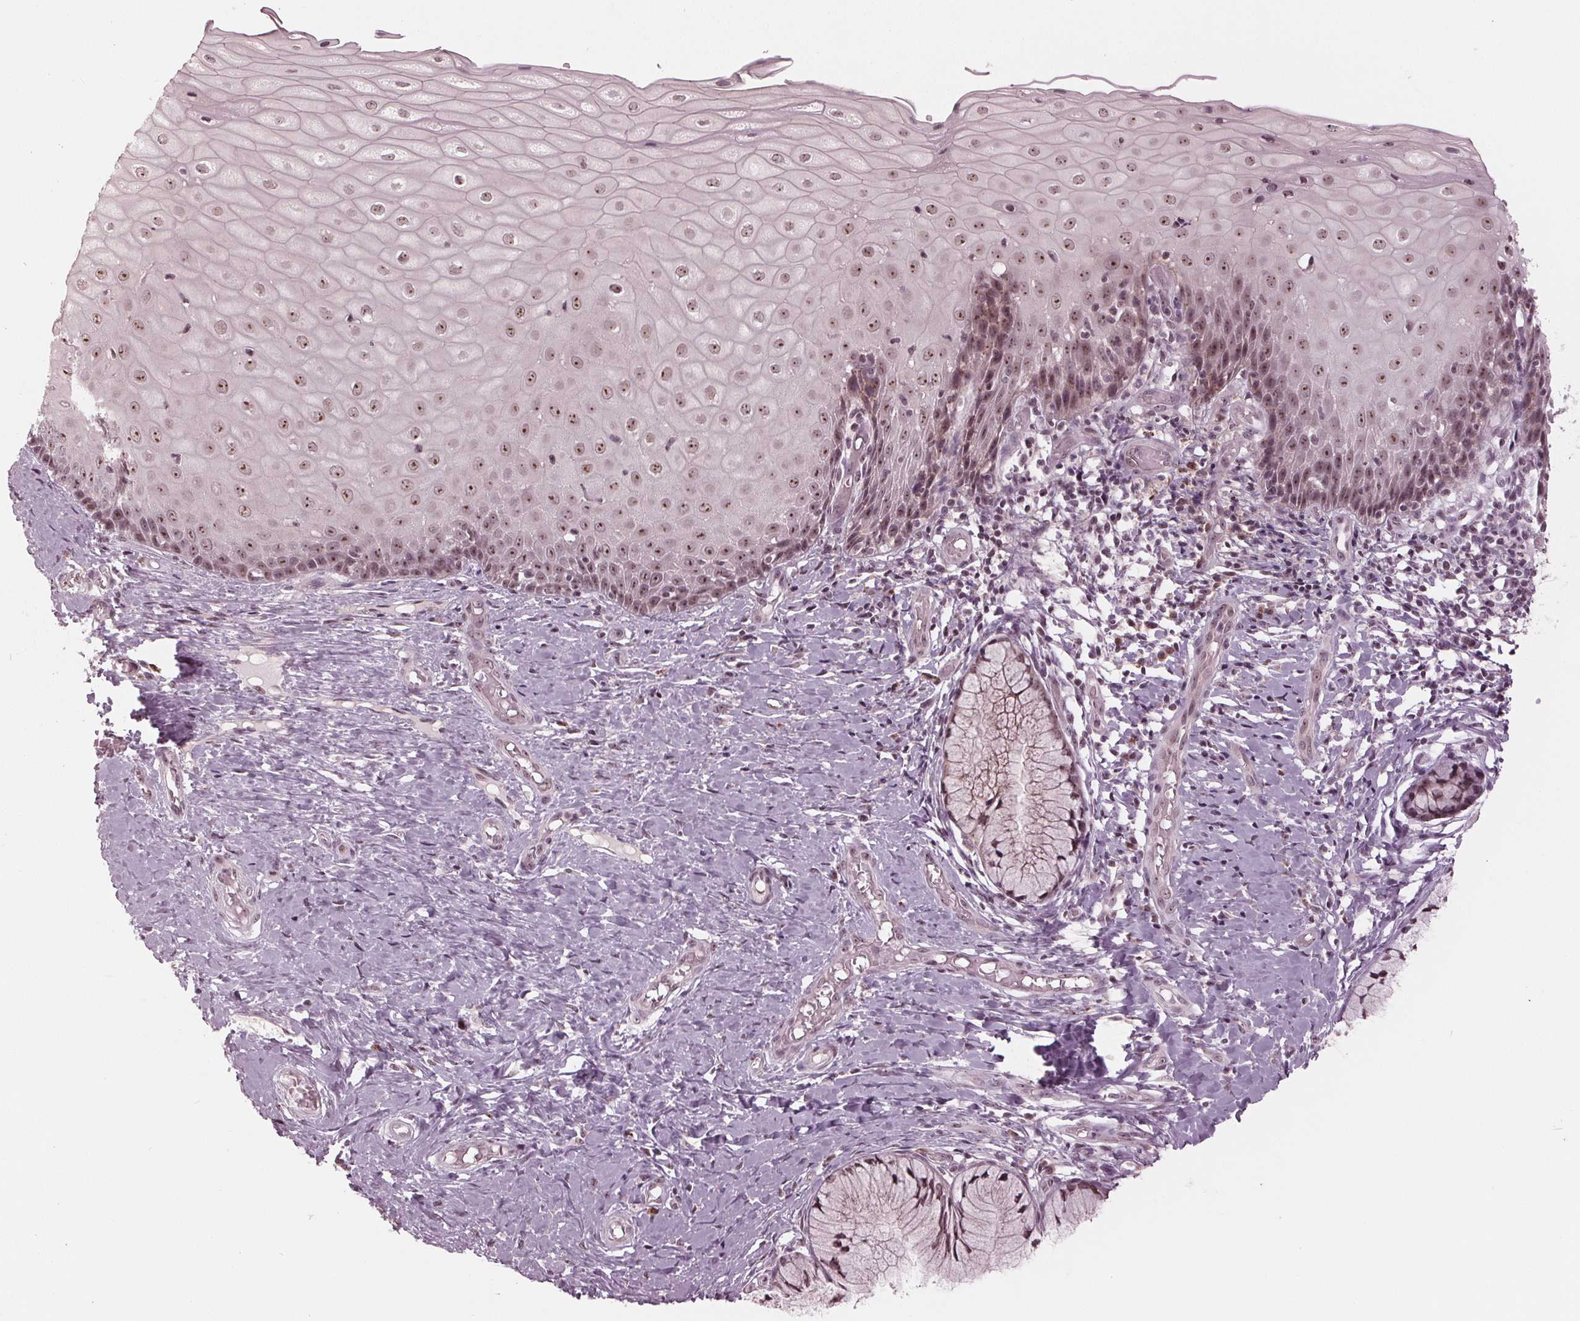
{"staining": {"intensity": "moderate", "quantity": ">75%", "location": "nuclear"}, "tissue": "cervix", "cell_type": "Glandular cells", "image_type": "normal", "snomed": [{"axis": "morphology", "description": "Normal tissue, NOS"}, {"axis": "topography", "description": "Cervix"}], "caption": "Immunohistochemical staining of unremarkable human cervix shows moderate nuclear protein positivity in approximately >75% of glandular cells.", "gene": "SLX4", "patient": {"sex": "female", "age": 37}}